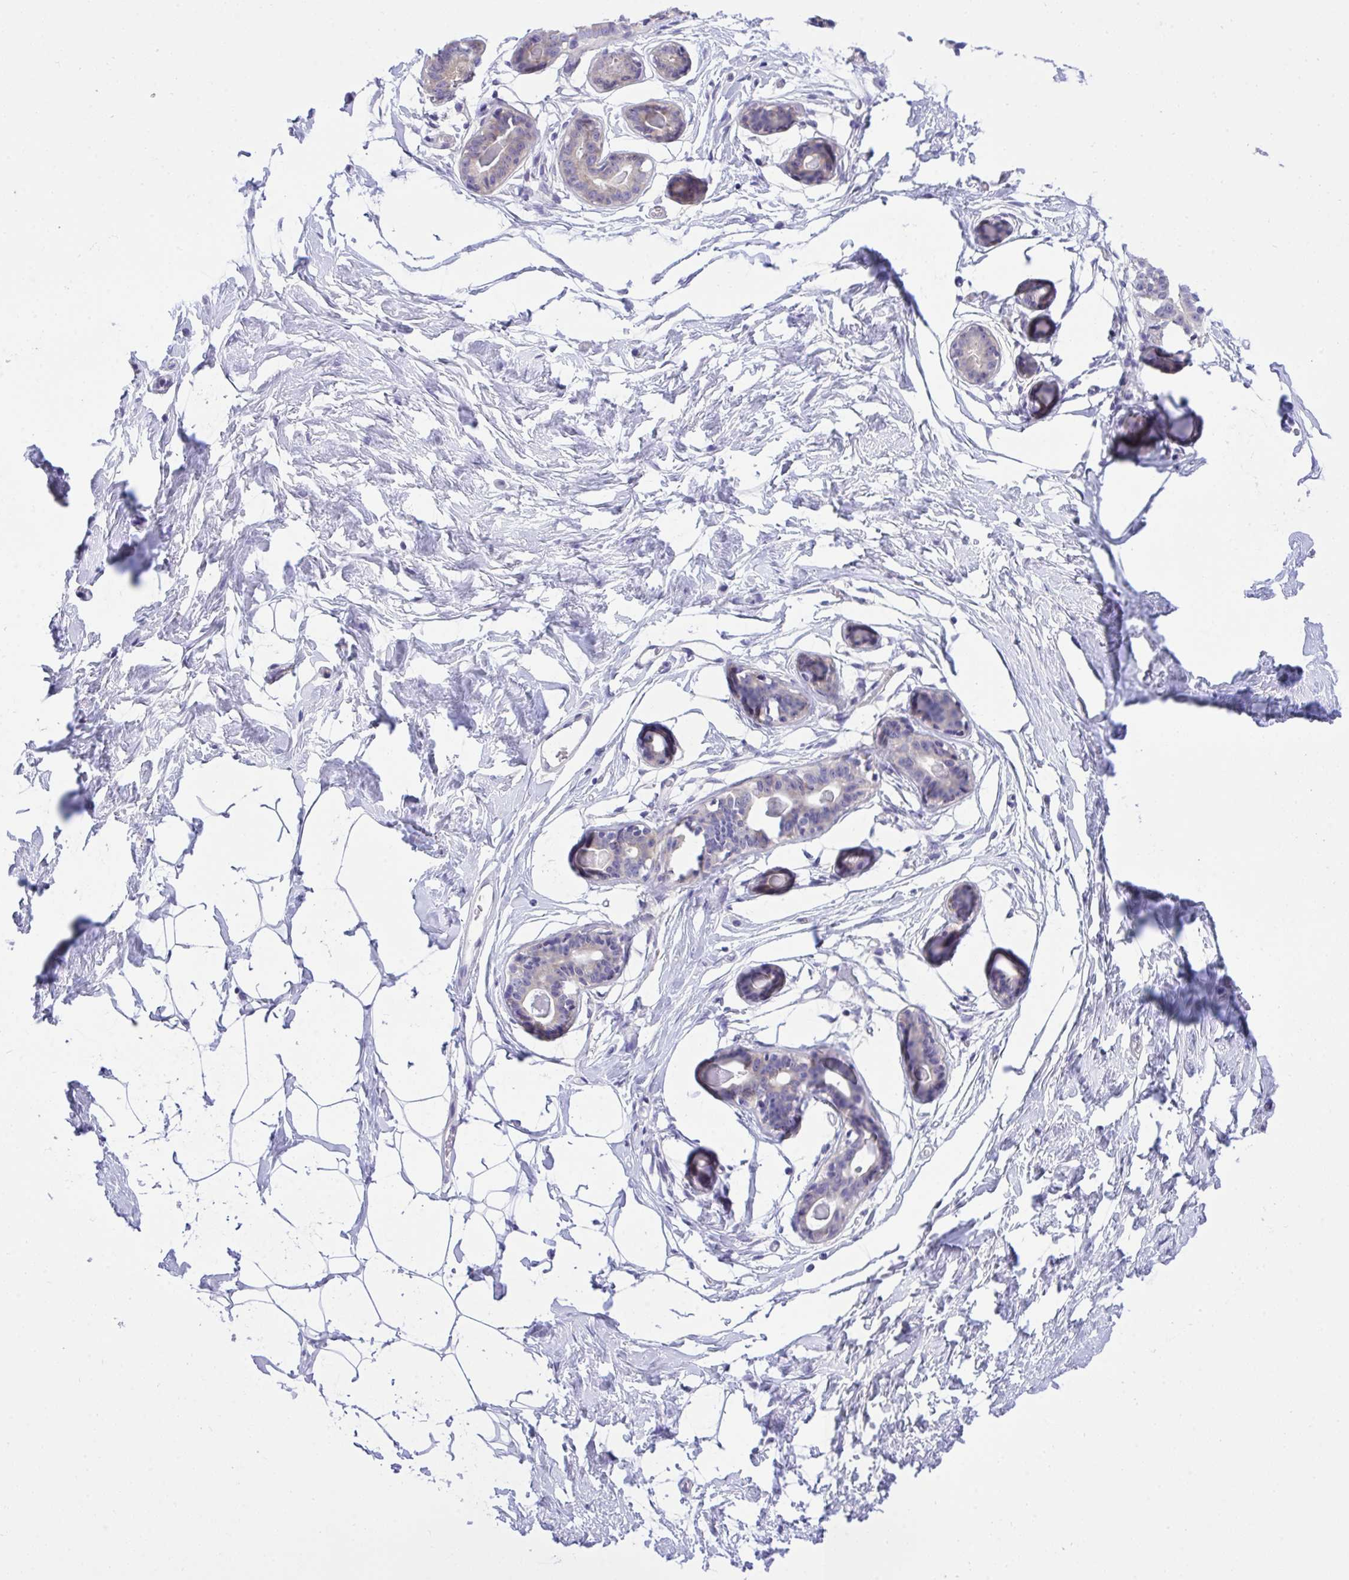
{"staining": {"intensity": "negative", "quantity": "none", "location": "none"}, "tissue": "breast", "cell_type": "Adipocytes", "image_type": "normal", "snomed": [{"axis": "morphology", "description": "Normal tissue, NOS"}, {"axis": "topography", "description": "Breast"}], "caption": "Human breast stained for a protein using immunohistochemistry reveals no positivity in adipocytes.", "gene": "TLN2", "patient": {"sex": "female", "age": 45}}